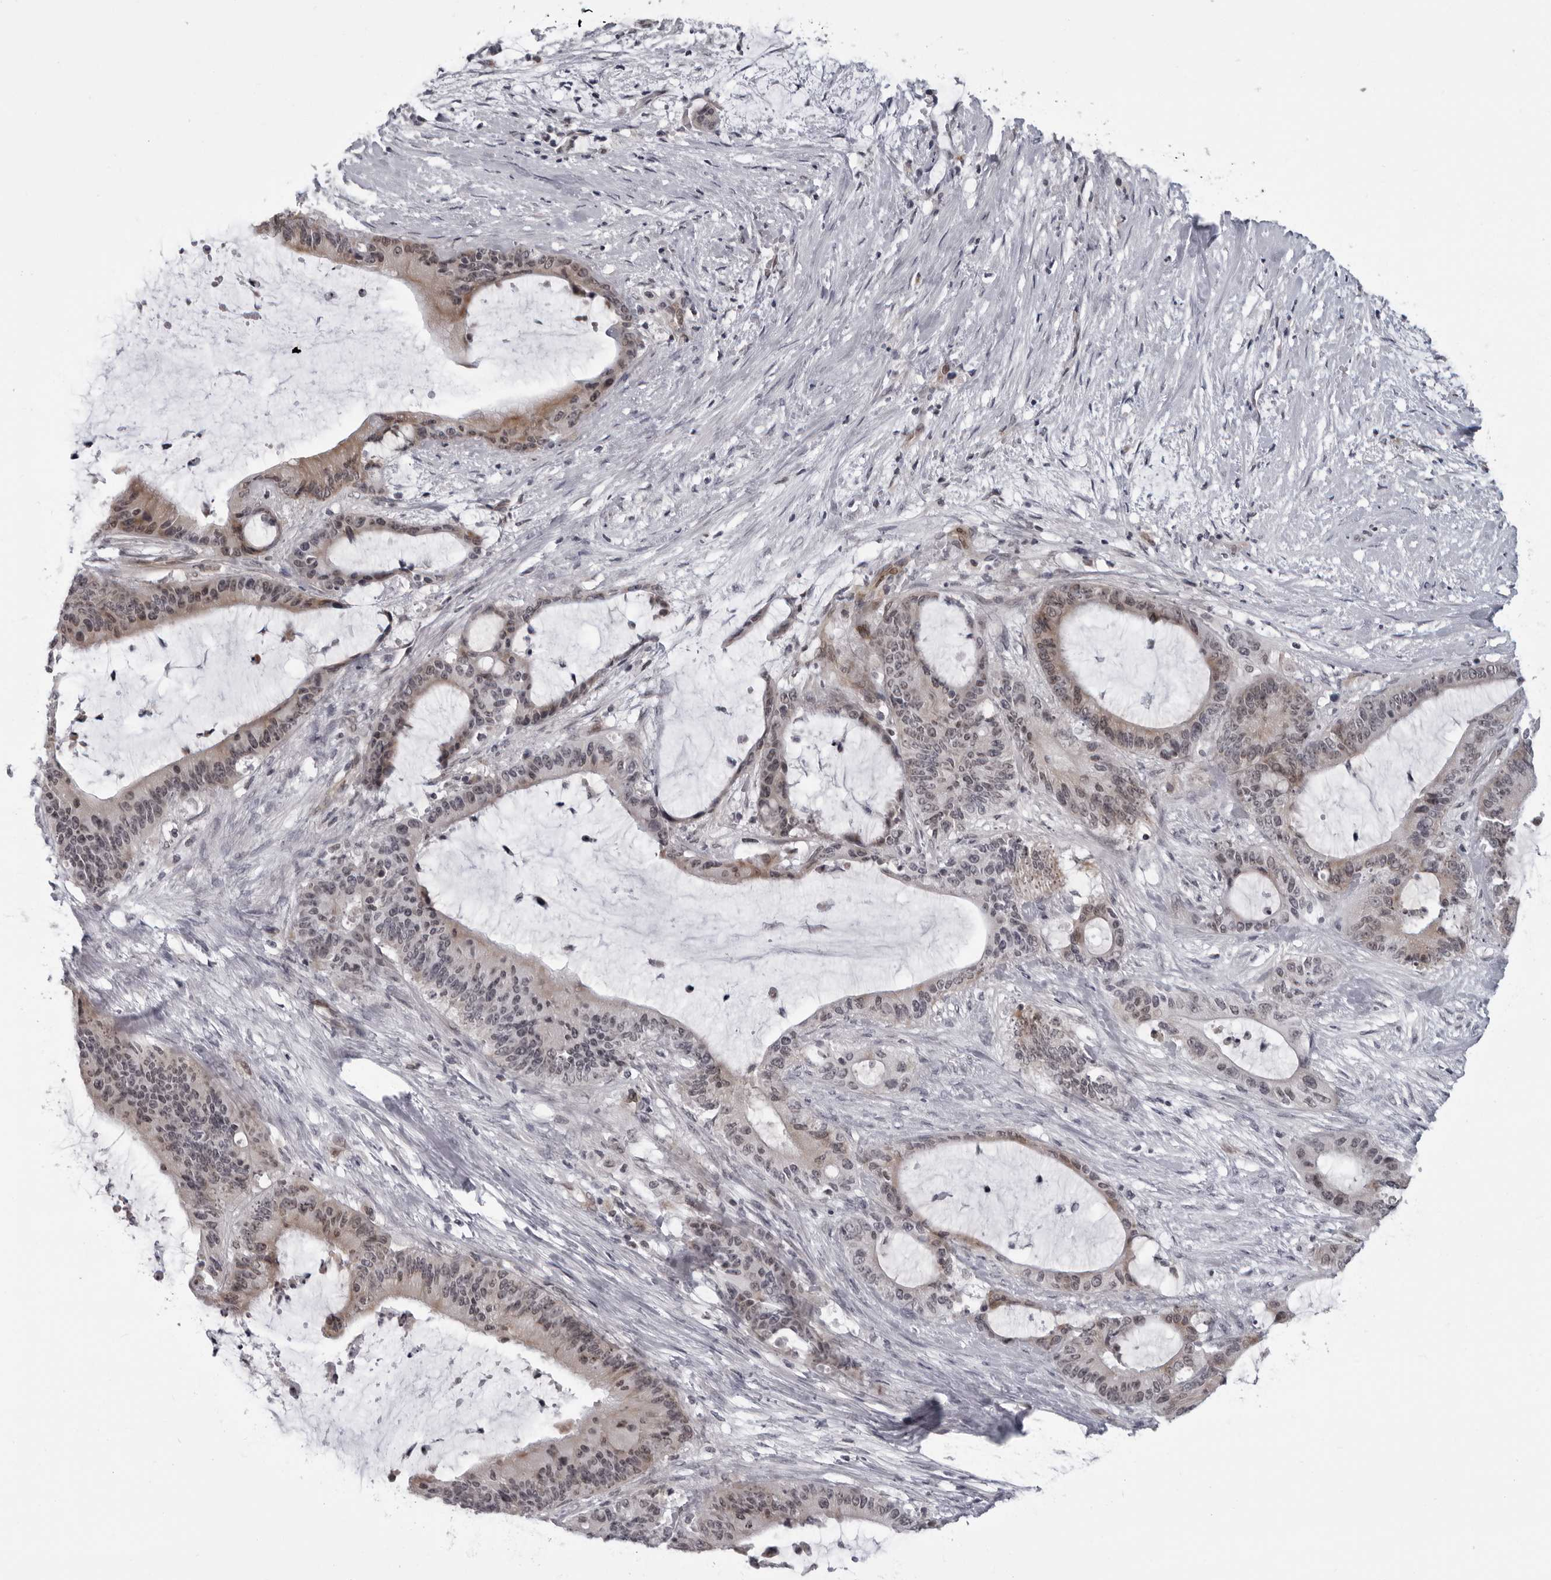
{"staining": {"intensity": "weak", "quantity": "25%-75%", "location": "cytoplasmic/membranous,nuclear"}, "tissue": "liver cancer", "cell_type": "Tumor cells", "image_type": "cancer", "snomed": [{"axis": "morphology", "description": "Cholangiocarcinoma"}, {"axis": "topography", "description": "Liver"}], "caption": "The image demonstrates a brown stain indicating the presence of a protein in the cytoplasmic/membranous and nuclear of tumor cells in liver cholangiocarcinoma.", "gene": "MAPK12", "patient": {"sex": "female", "age": 73}}